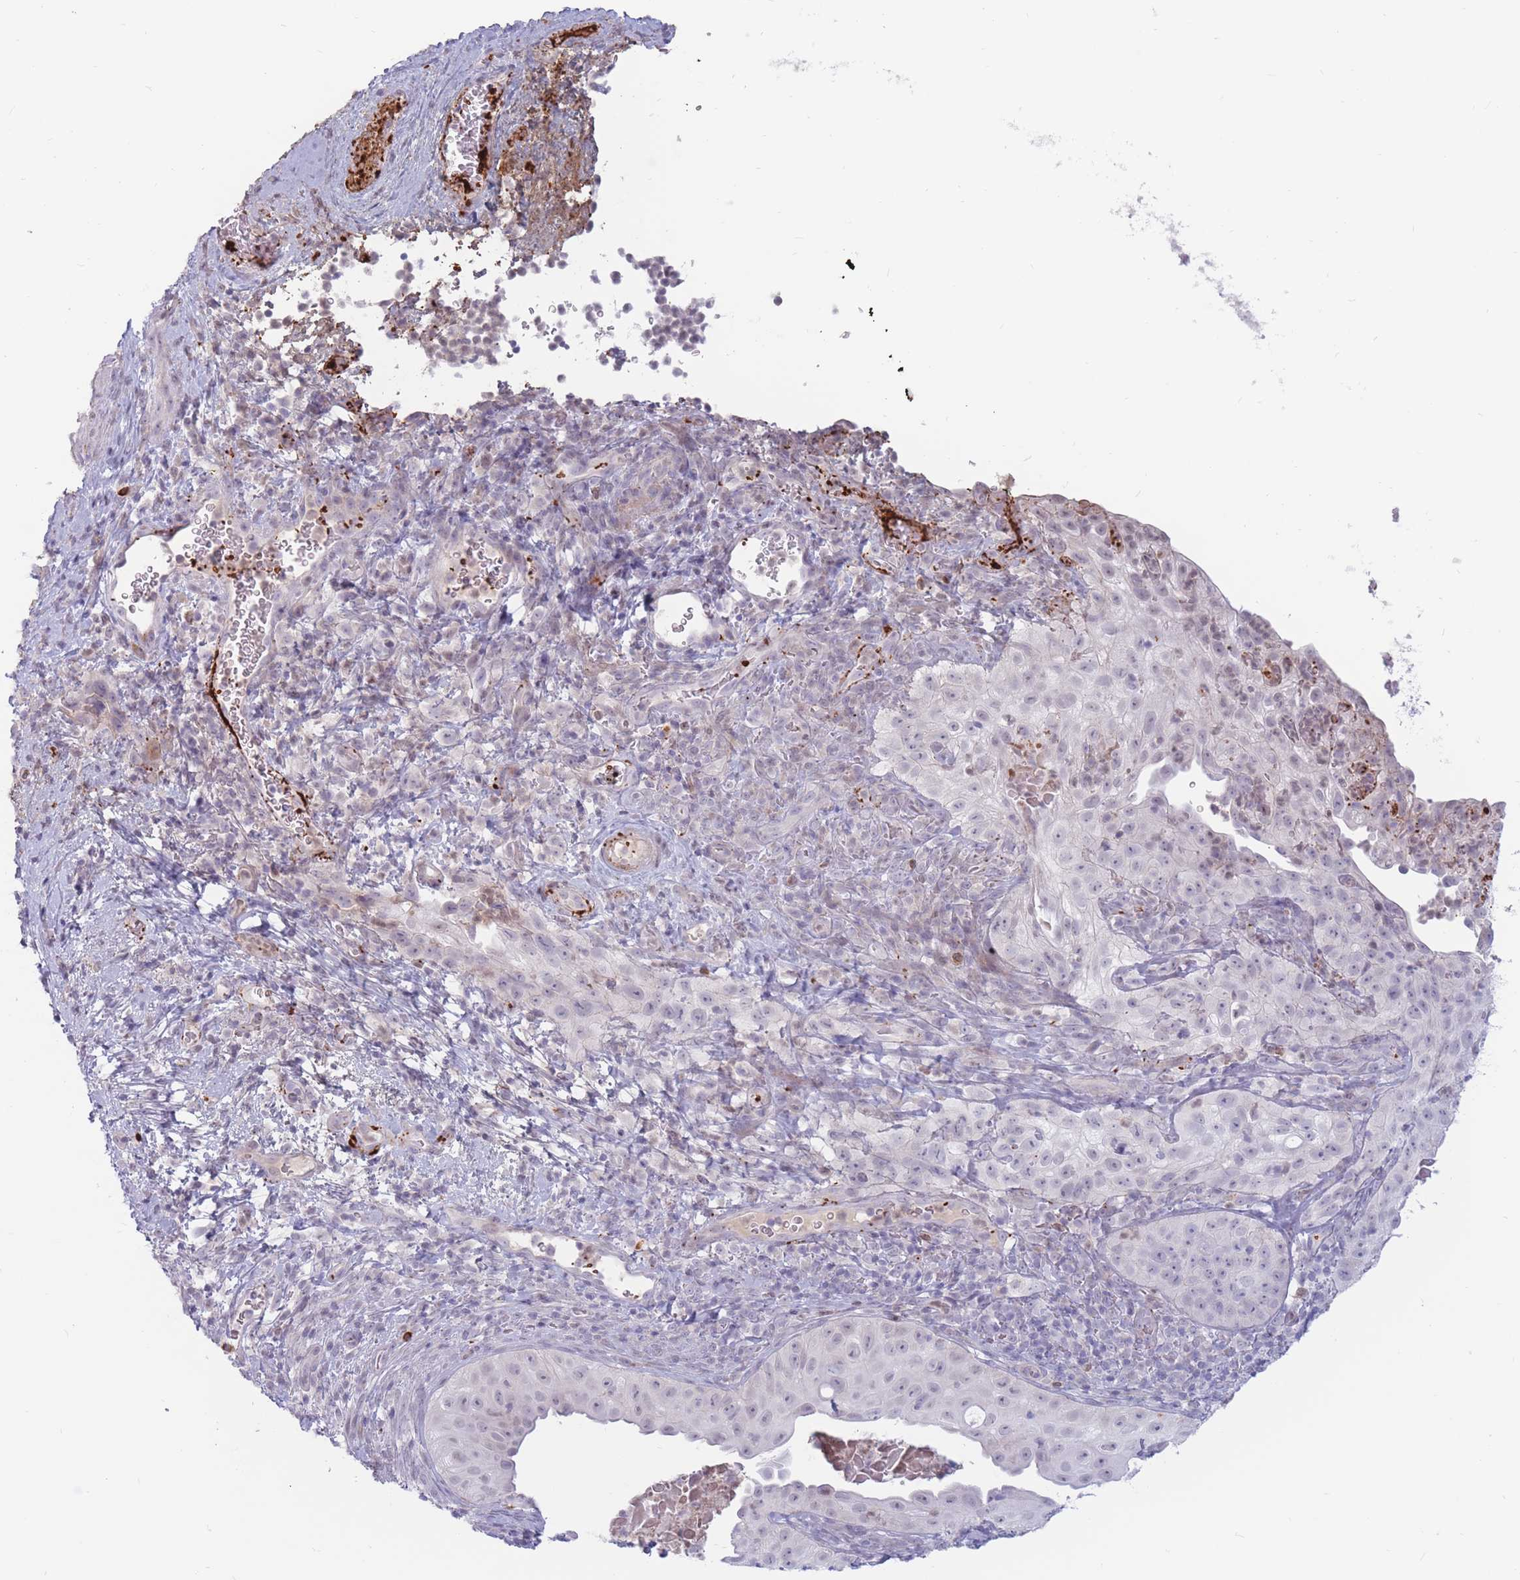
{"staining": {"intensity": "negative", "quantity": "none", "location": "none"}, "tissue": "cervical cancer", "cell_type": "Tumor cells", "image_type": "cancer", "snomed": [{"axis": "morphology", "description": "Squamous cell carcinoma, NOS"}, {"axis": "topography", "description": "Cervix"}], "caption": "Tumor cells are negative for protein expression in human cervical cancer (squamous cell carcinoma).", "gene": "PTGDR", "patient": {"sex": "female", "age": 52}}